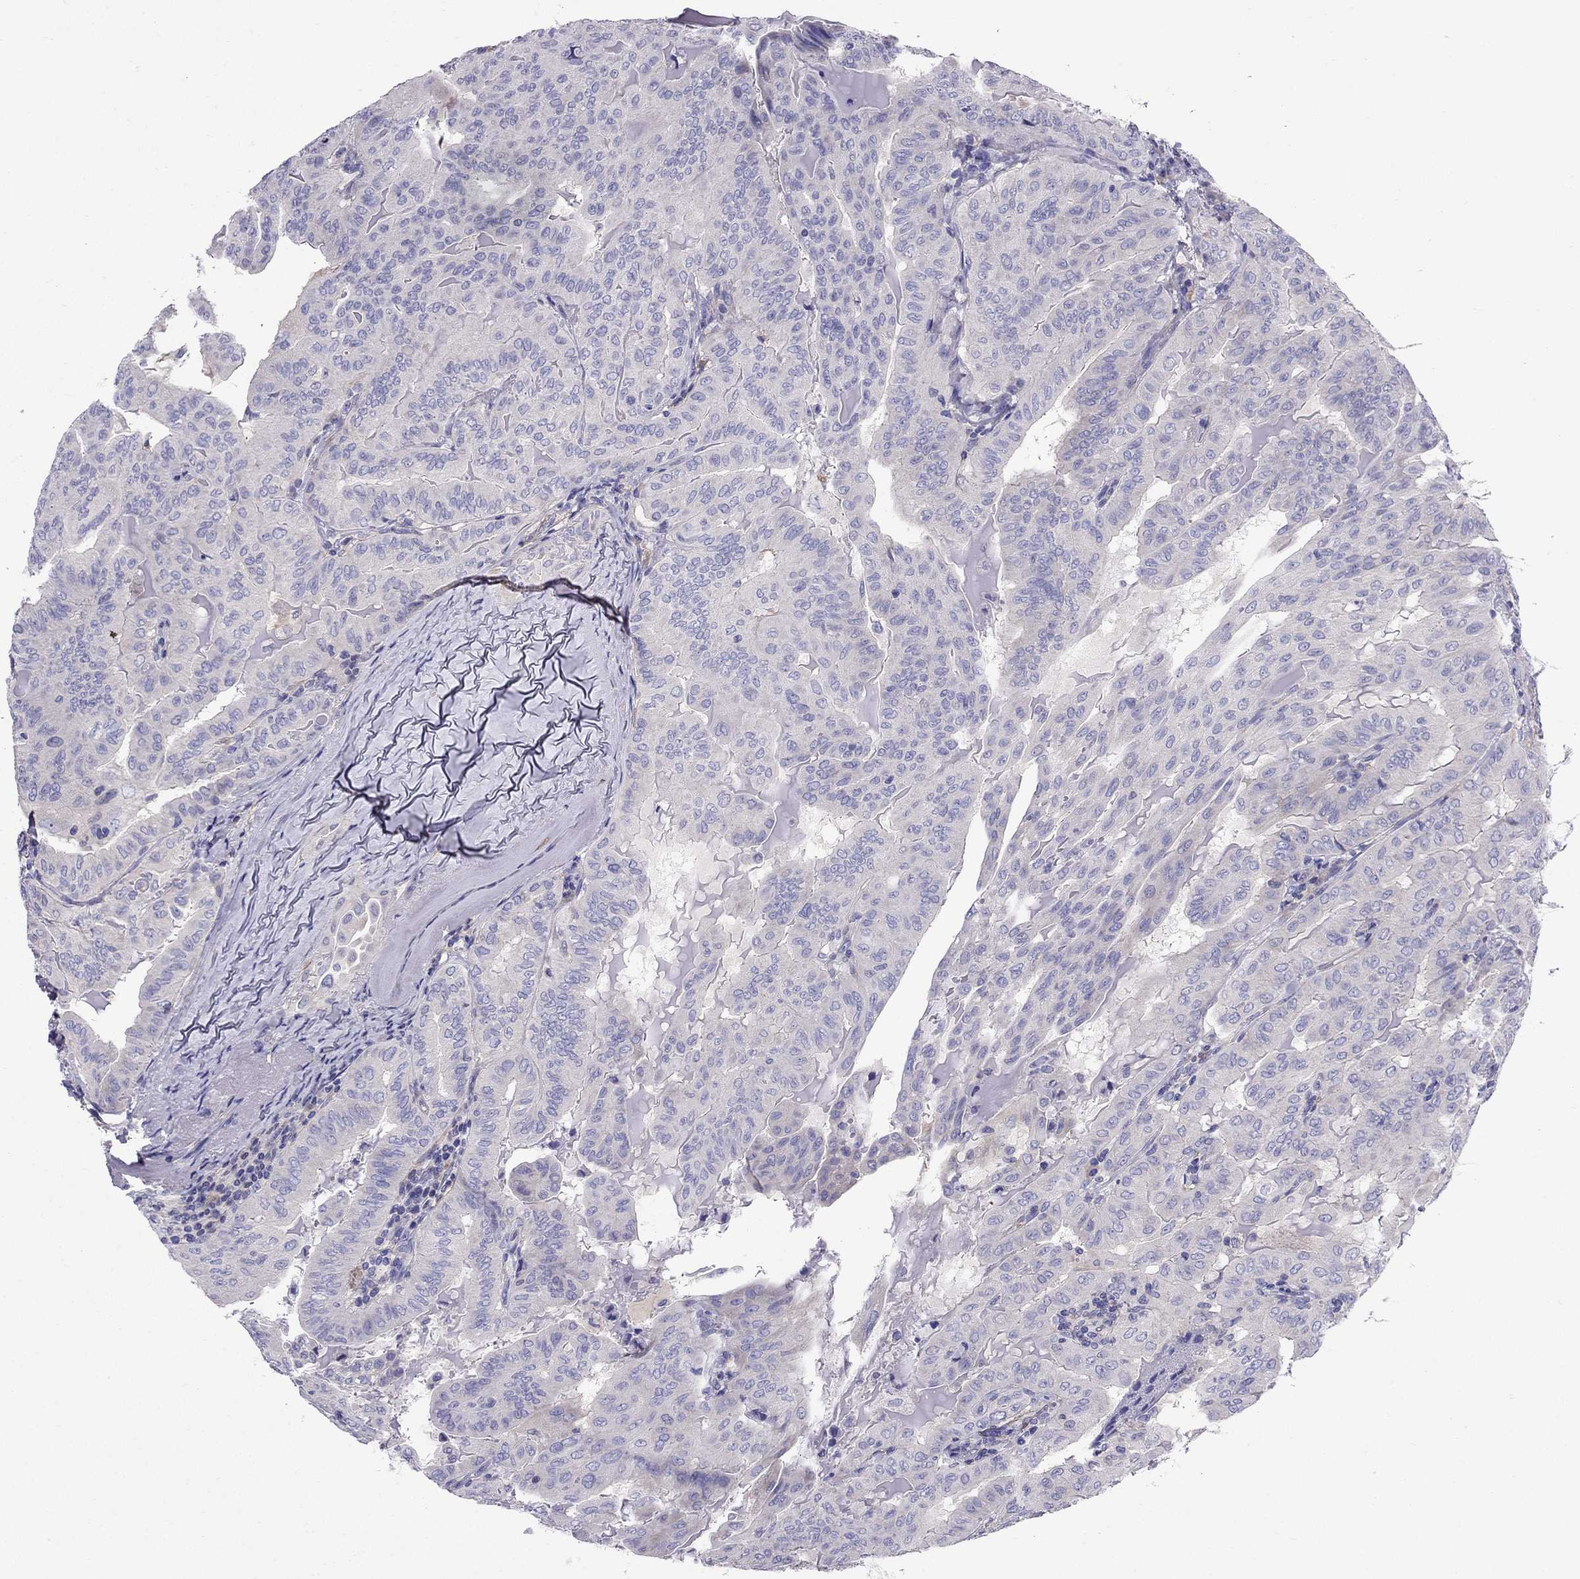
{"staining": {"intensity": "negative", "quantity": "none", "location": "none"}, "tissue": "thyroid cancer", "cell_type": "Tumor cells", "image_type": "cancer", "snomed": [{"axis": "morphology", "description": "Papillary adenocarcinoma, NOS"}, {"axis": "topography", "description": "Thyroid gland"}], "caption": "Image shows no significant protein positivity in tumor cells of papillary adenocarcinoma (thyroid). (IHC, brightfield microscopy, high magnification).", "gene": "GPR50", "patient": {"sex": "female", "age": 68}}